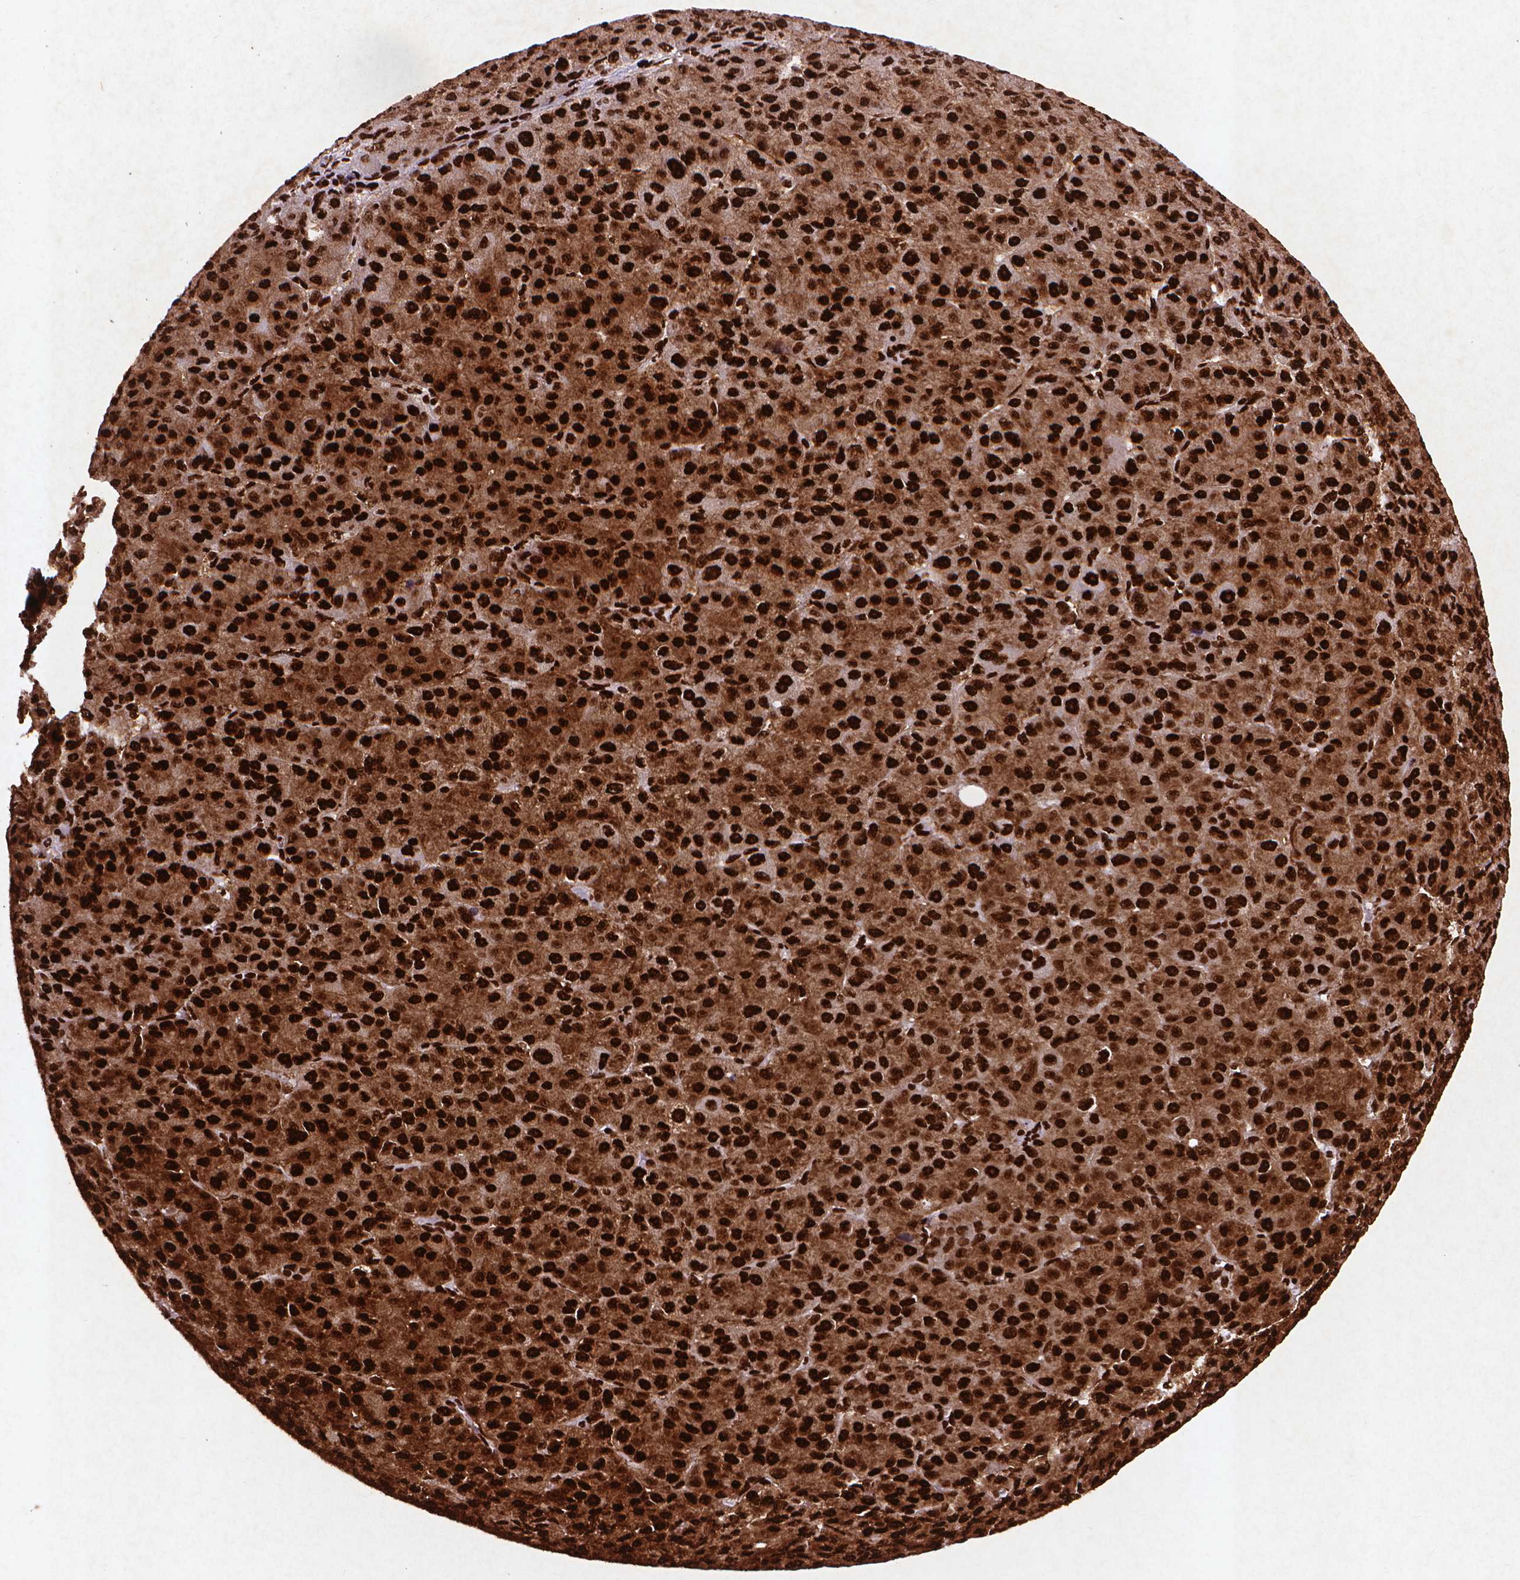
{"staining": {"intensity": "strong", "quantity": ">75%", "location": "cytoplasmic/membranous,nuclear"}, "tissue": "liver cancer", "cell_type": "Tumor cells", "image_type": "cancer", "snomed": [{"axis": "morphology", "description": "Carcinoma, Hepatocellular, NOS"}, {"axis": "topography", "description": "Liver"}], "caption": "The histopathology image demonstrates staining of liver cancer, revealing strong cytoplasmic/membranous and nuclear protein positivity (brown color) within tumor cells.", "gene": "CITED2", "patient": {"sex": "male", "age": 67}}